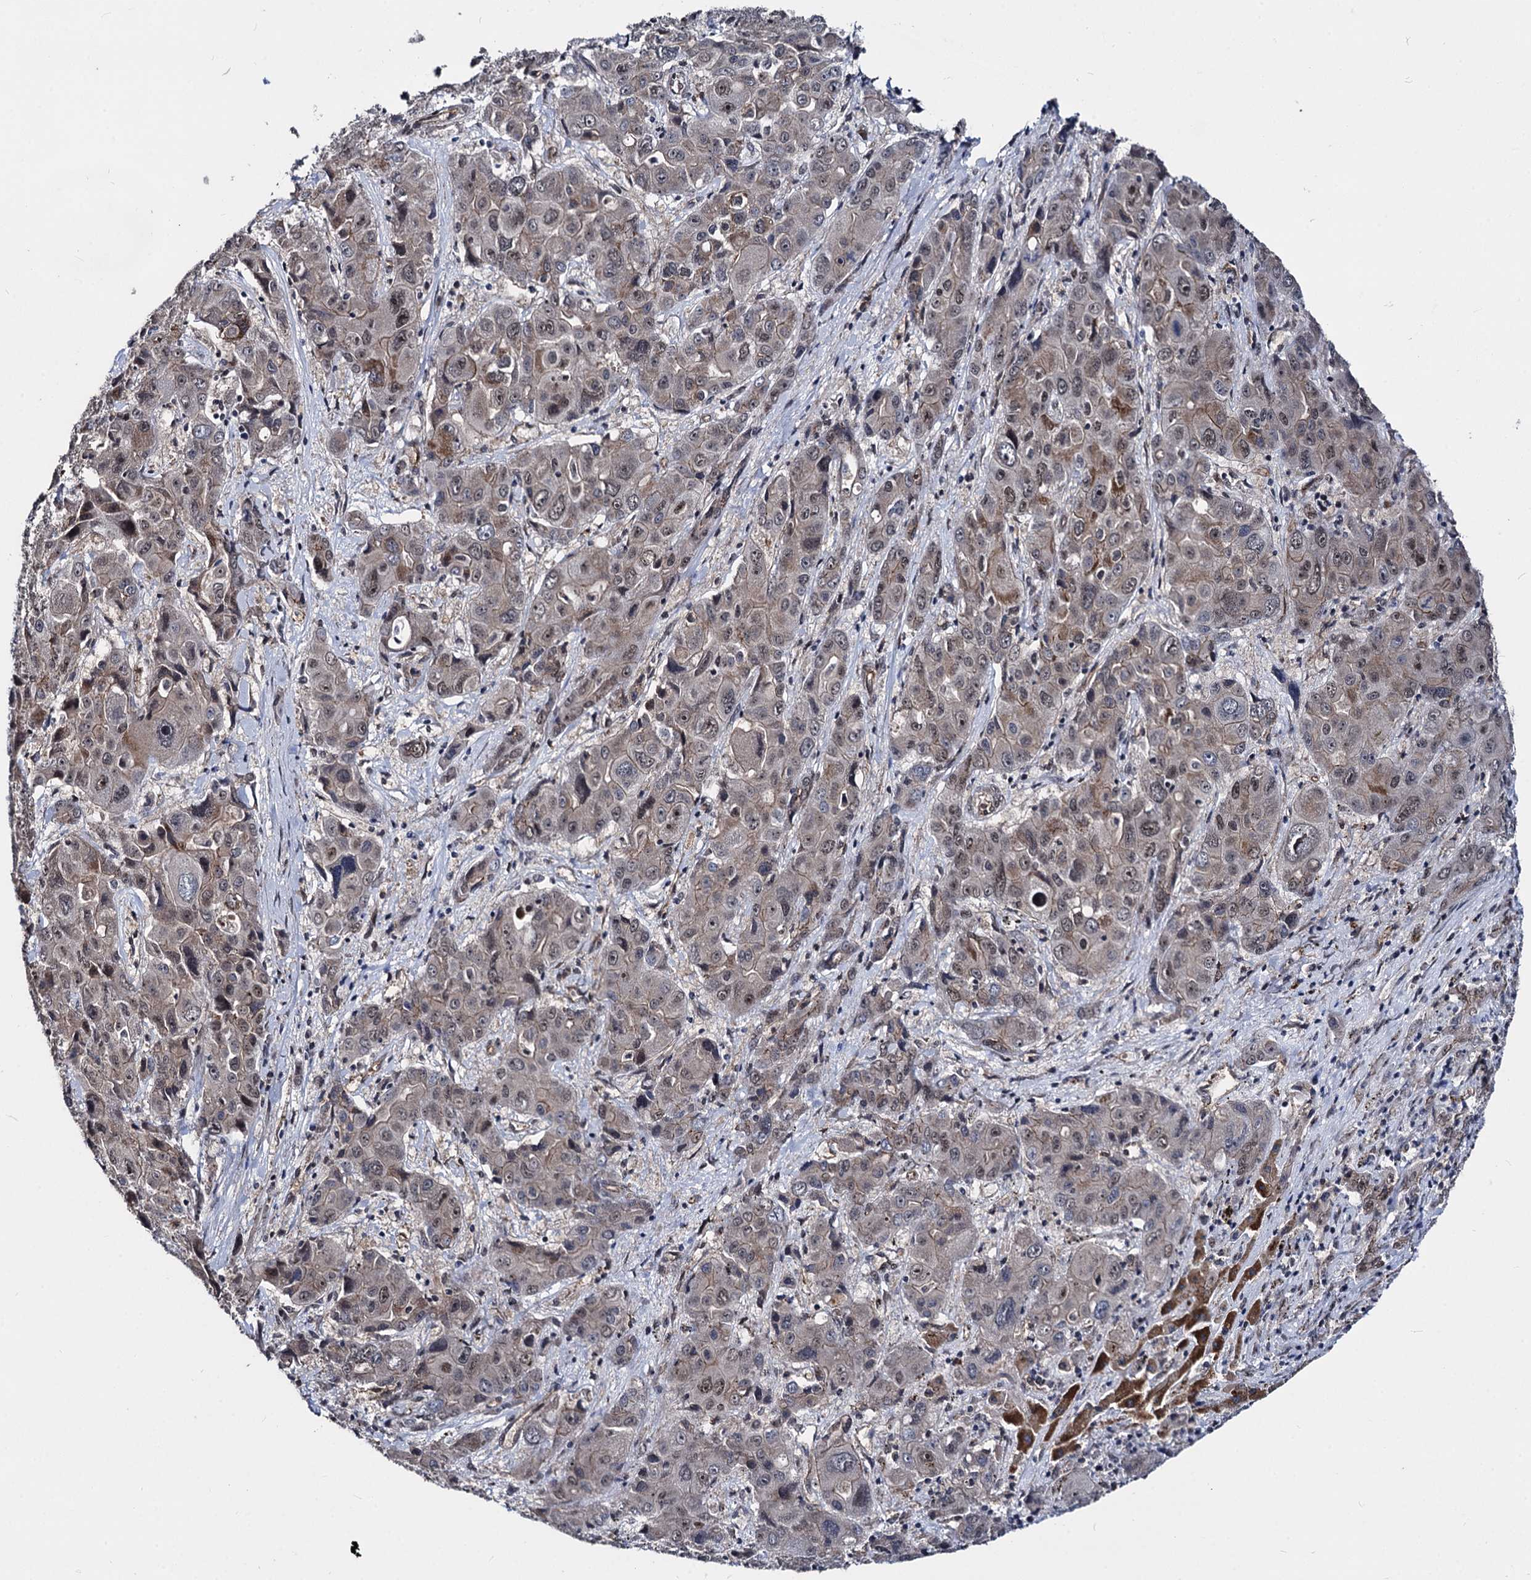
{"staining": {"intensity": "weak", "quantity": ">75%", "location": "cytoplasmic/membranous,nuclear"}, "tissue": "liver cancer", "cell_type": "Tumor cells", "image_type": "cancer", "snomed": [{"axis": "morphology", "description": "Cholangiocarcinoma"}, {"axis": "topography", "description": "Liver"}], "caption": "Liver cancer stained with a brown dye reveals weak cytoplasmic/membranous and nuclear positive expression in approximately >75% of tumor cells.", "gene": "GALNT11", "patient": {"sex": "male", "age": 67}}